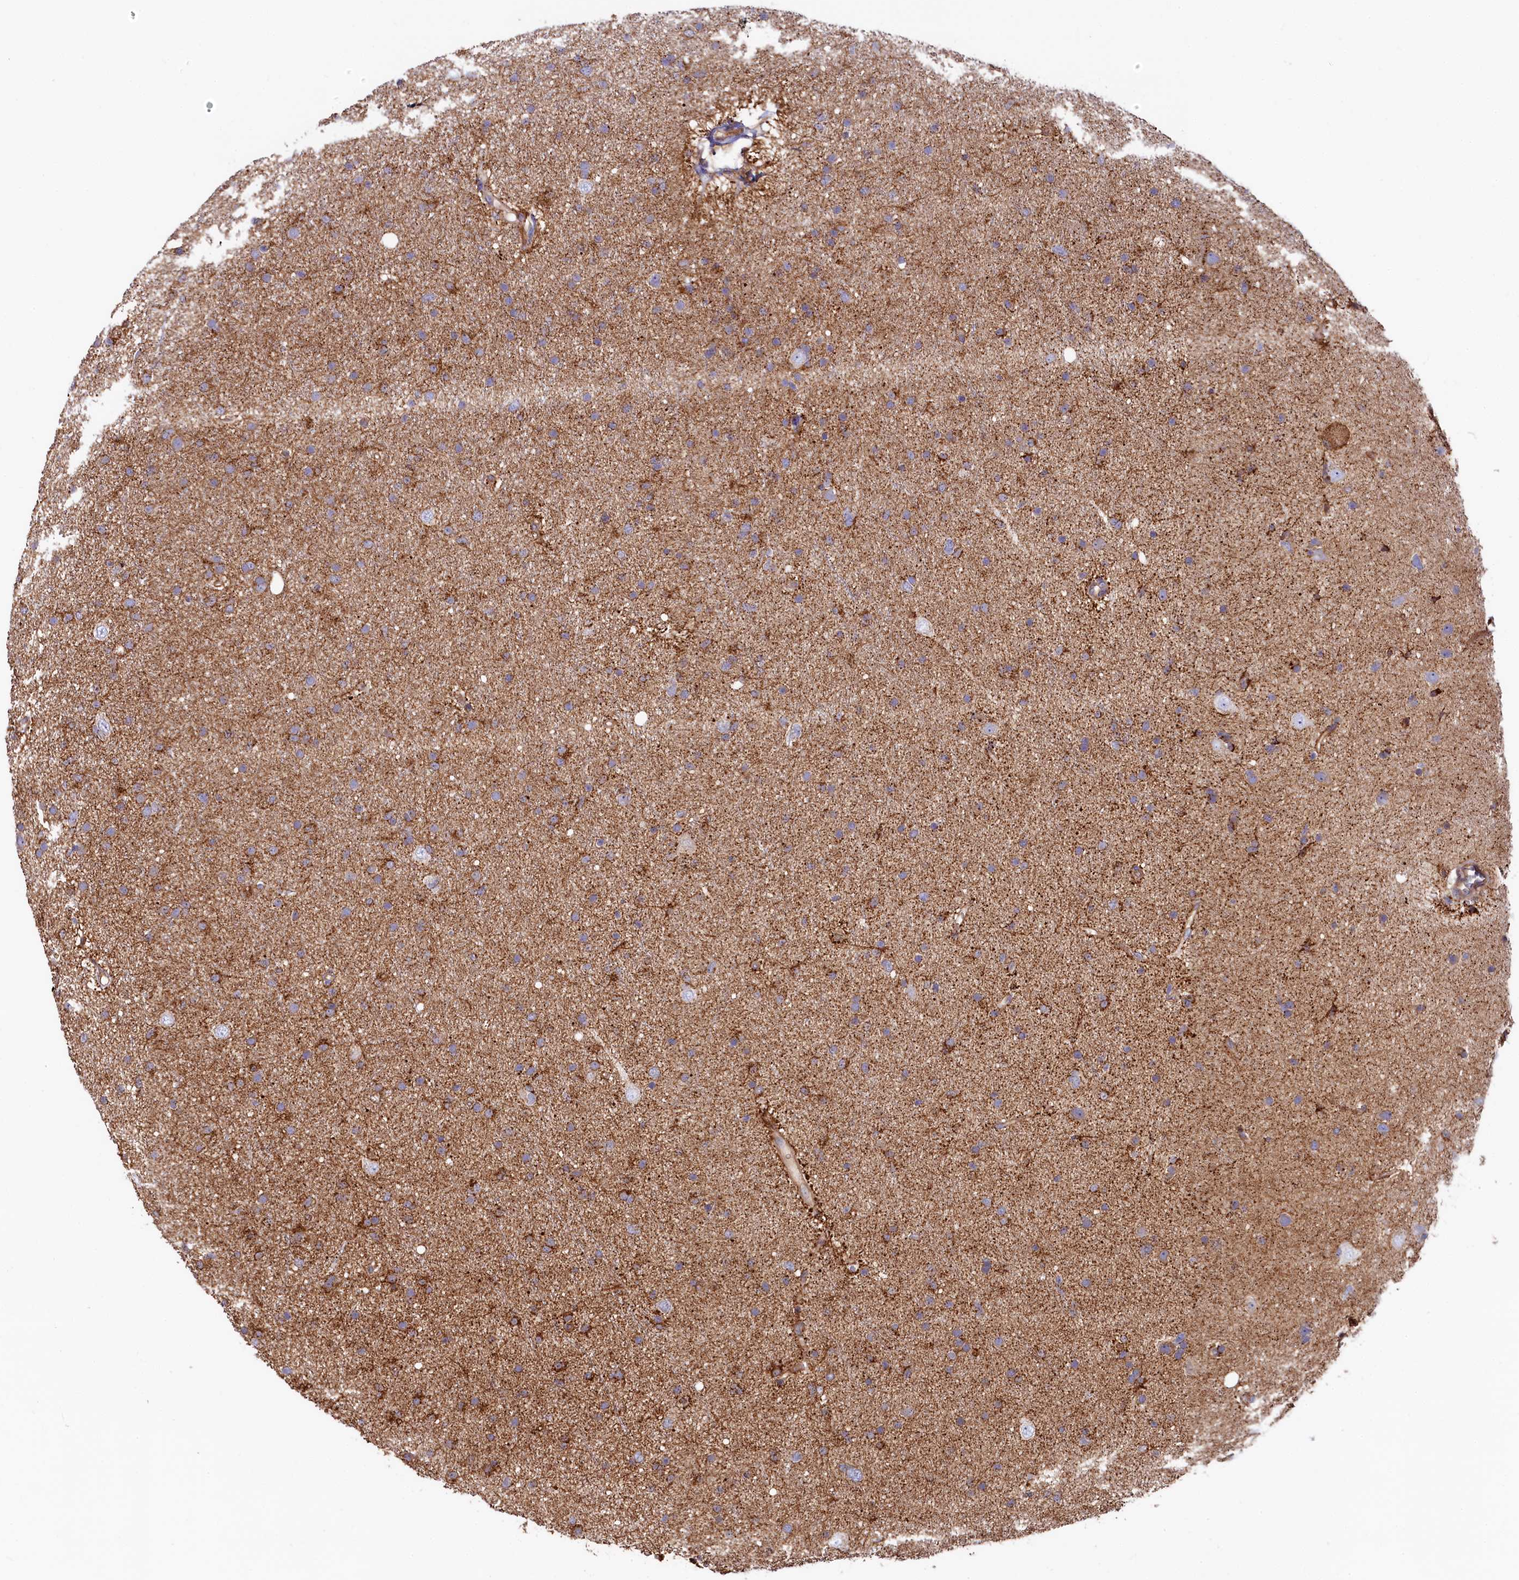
{"staining": {"intensity": "moderate", "quantity": "<25%", "location": "cytoplasmic/membranous"}, "tissue": "glioma", "cell_type": "Tumor cells", "image_type": "cancer", "snomed": [{"axis": "morphology", "description": "Glioma, malignant, Low grade"}, {"axis": "topography", "description": "Cerebral cortex"}], "caption": "Low-grade glioma (malignant) tissue shows moderate cytoplasmic/membranous staining in about <25% of tumor cells, visualized by immunohistochemistry. The staining was performed using DAB, with brown indicating positive protein expression. Nuclei are stained blue with hematoxylin.", "gene": "ASTE1", "patient": {"sex": "female", "age": 39}}